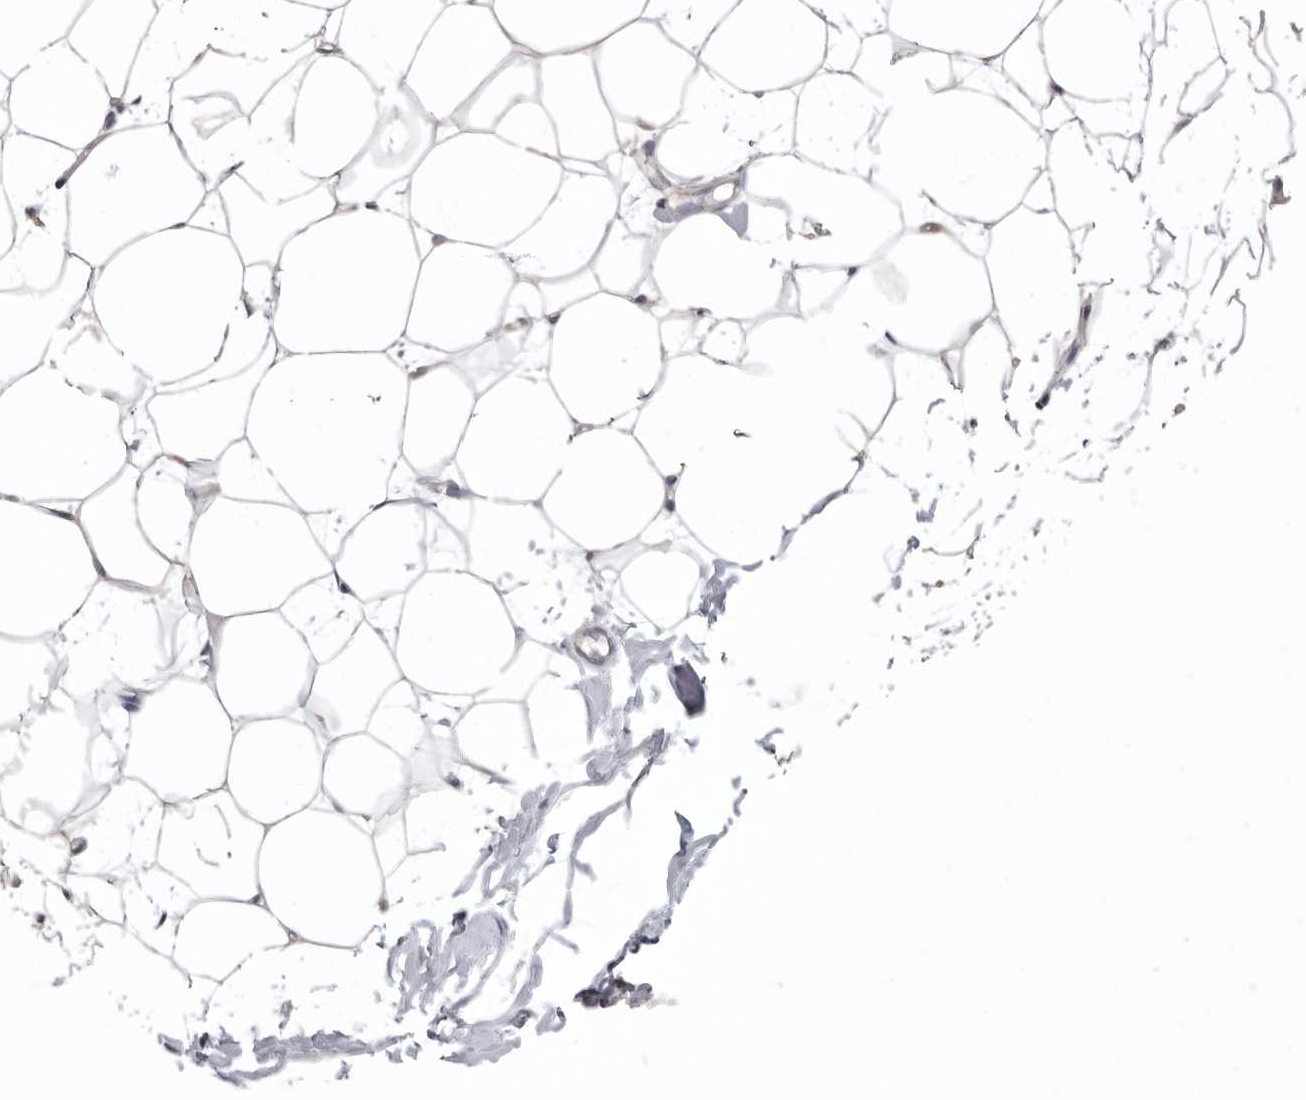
{"staining": {"intensity": "negative", "quantity": "none", "location": "none"}, "tissue": "breast", "cell_type": "Adipocytes", "image_type": "normal", "snomed": [{"axis": "morphology", "description": "Normal tissue, NOS"}, {"axis": "topography", "description": "Breast"}], "caption": "Breast was stained to show a protein in brown. There is no significant positivity in adipocytes. Nuclei are stained in blue.", "gene": "RALGPS2", "patient": {"sex": "female", "age": 23}}